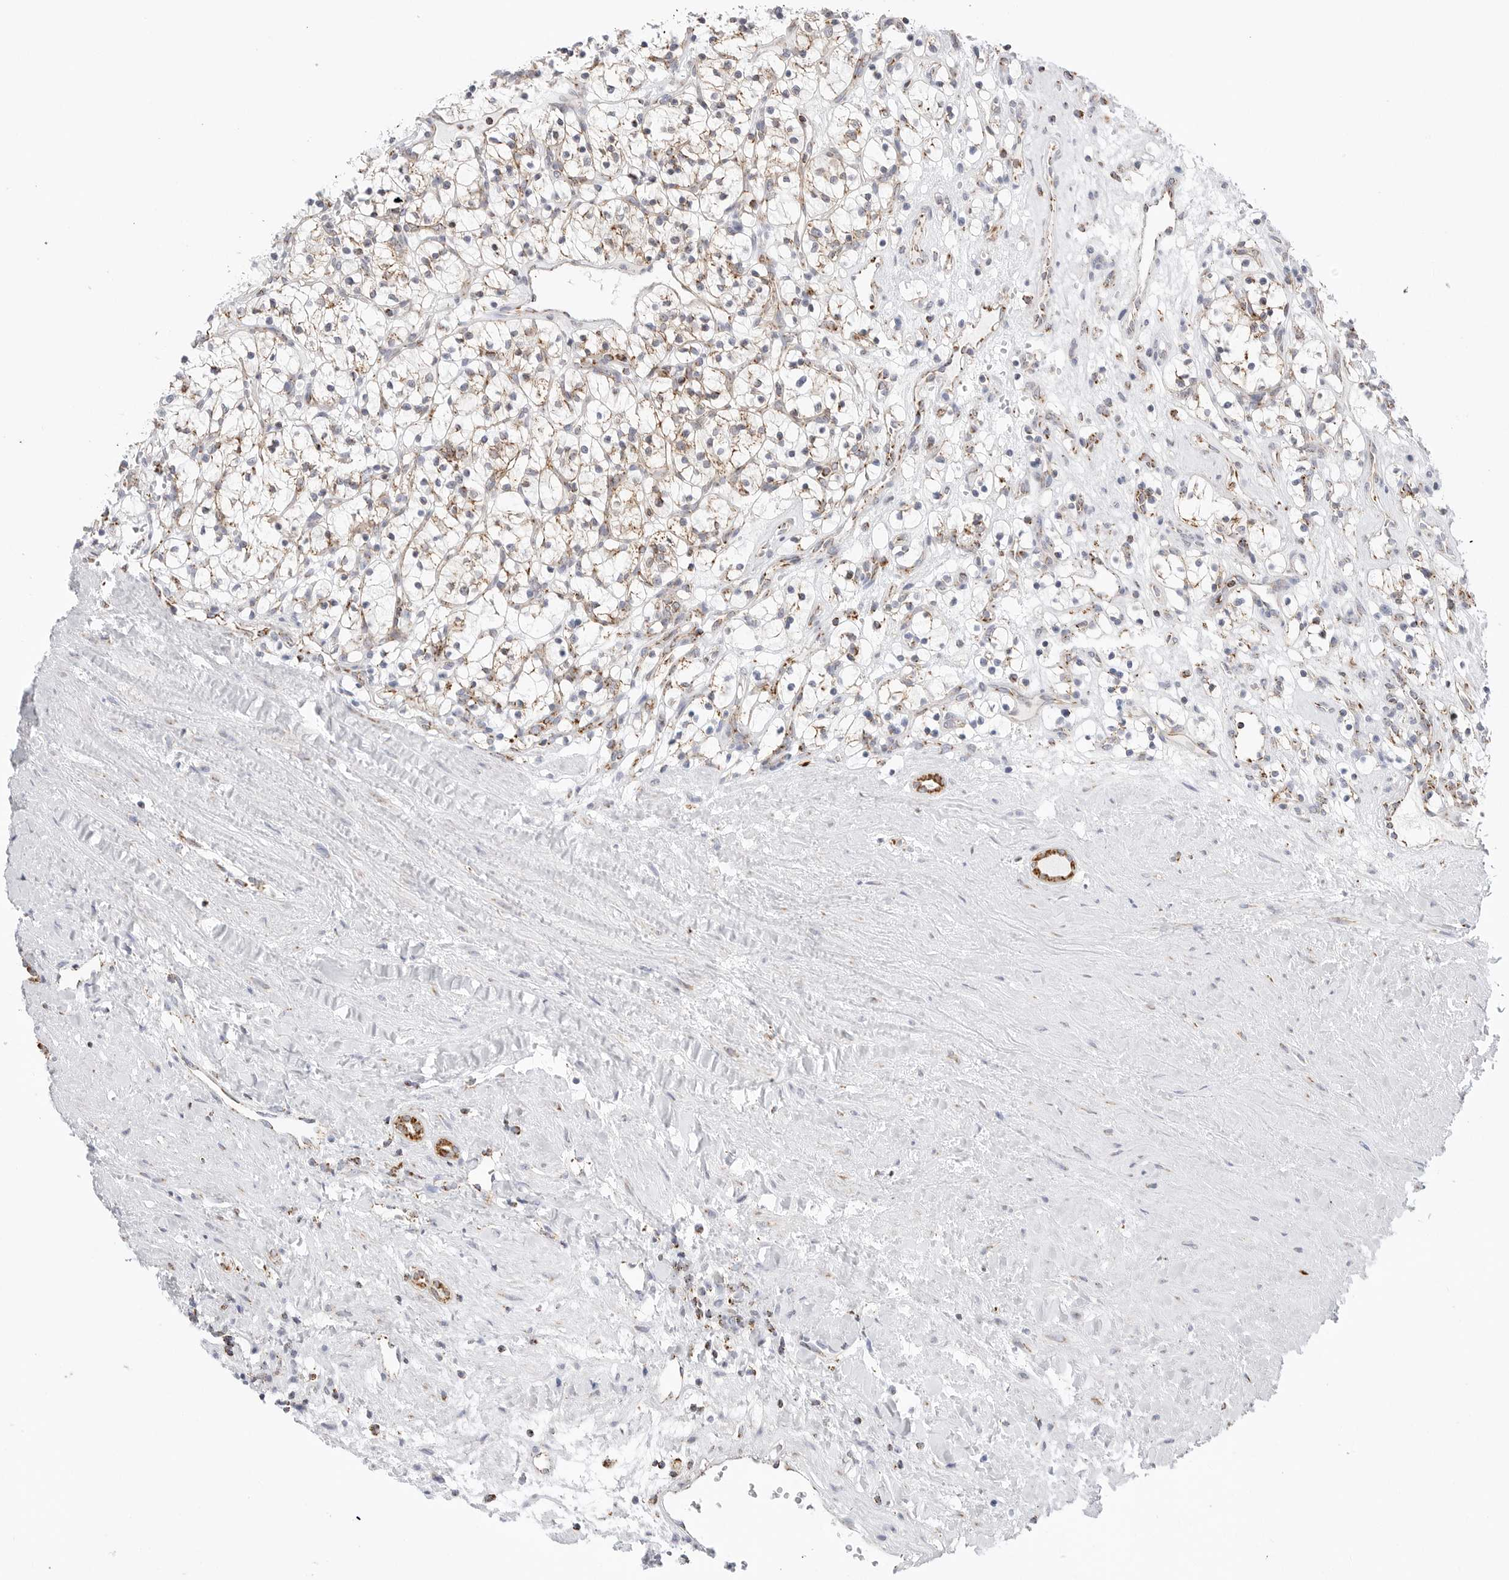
{"staining": {"intensity": "weak", "quantity": "<25%", "location": "cytoplasmic/membranous"}, "tissue": "renal cancer", "cell_type": "Tumor cells", "image_type": "cancer", "snomed": [{"axis": "morphology", "description": "Adenocarcinoma, NOS"}, {"axis": "topography", "description": "Kidney"}], "caption": "This is an immunohistochemistry micrograph of human renal cancer (adenocarcinoma). There is no expression in tumor cells.", "gene": "ATP5IF1", "patient": {"sex": "female", "age": 57}}